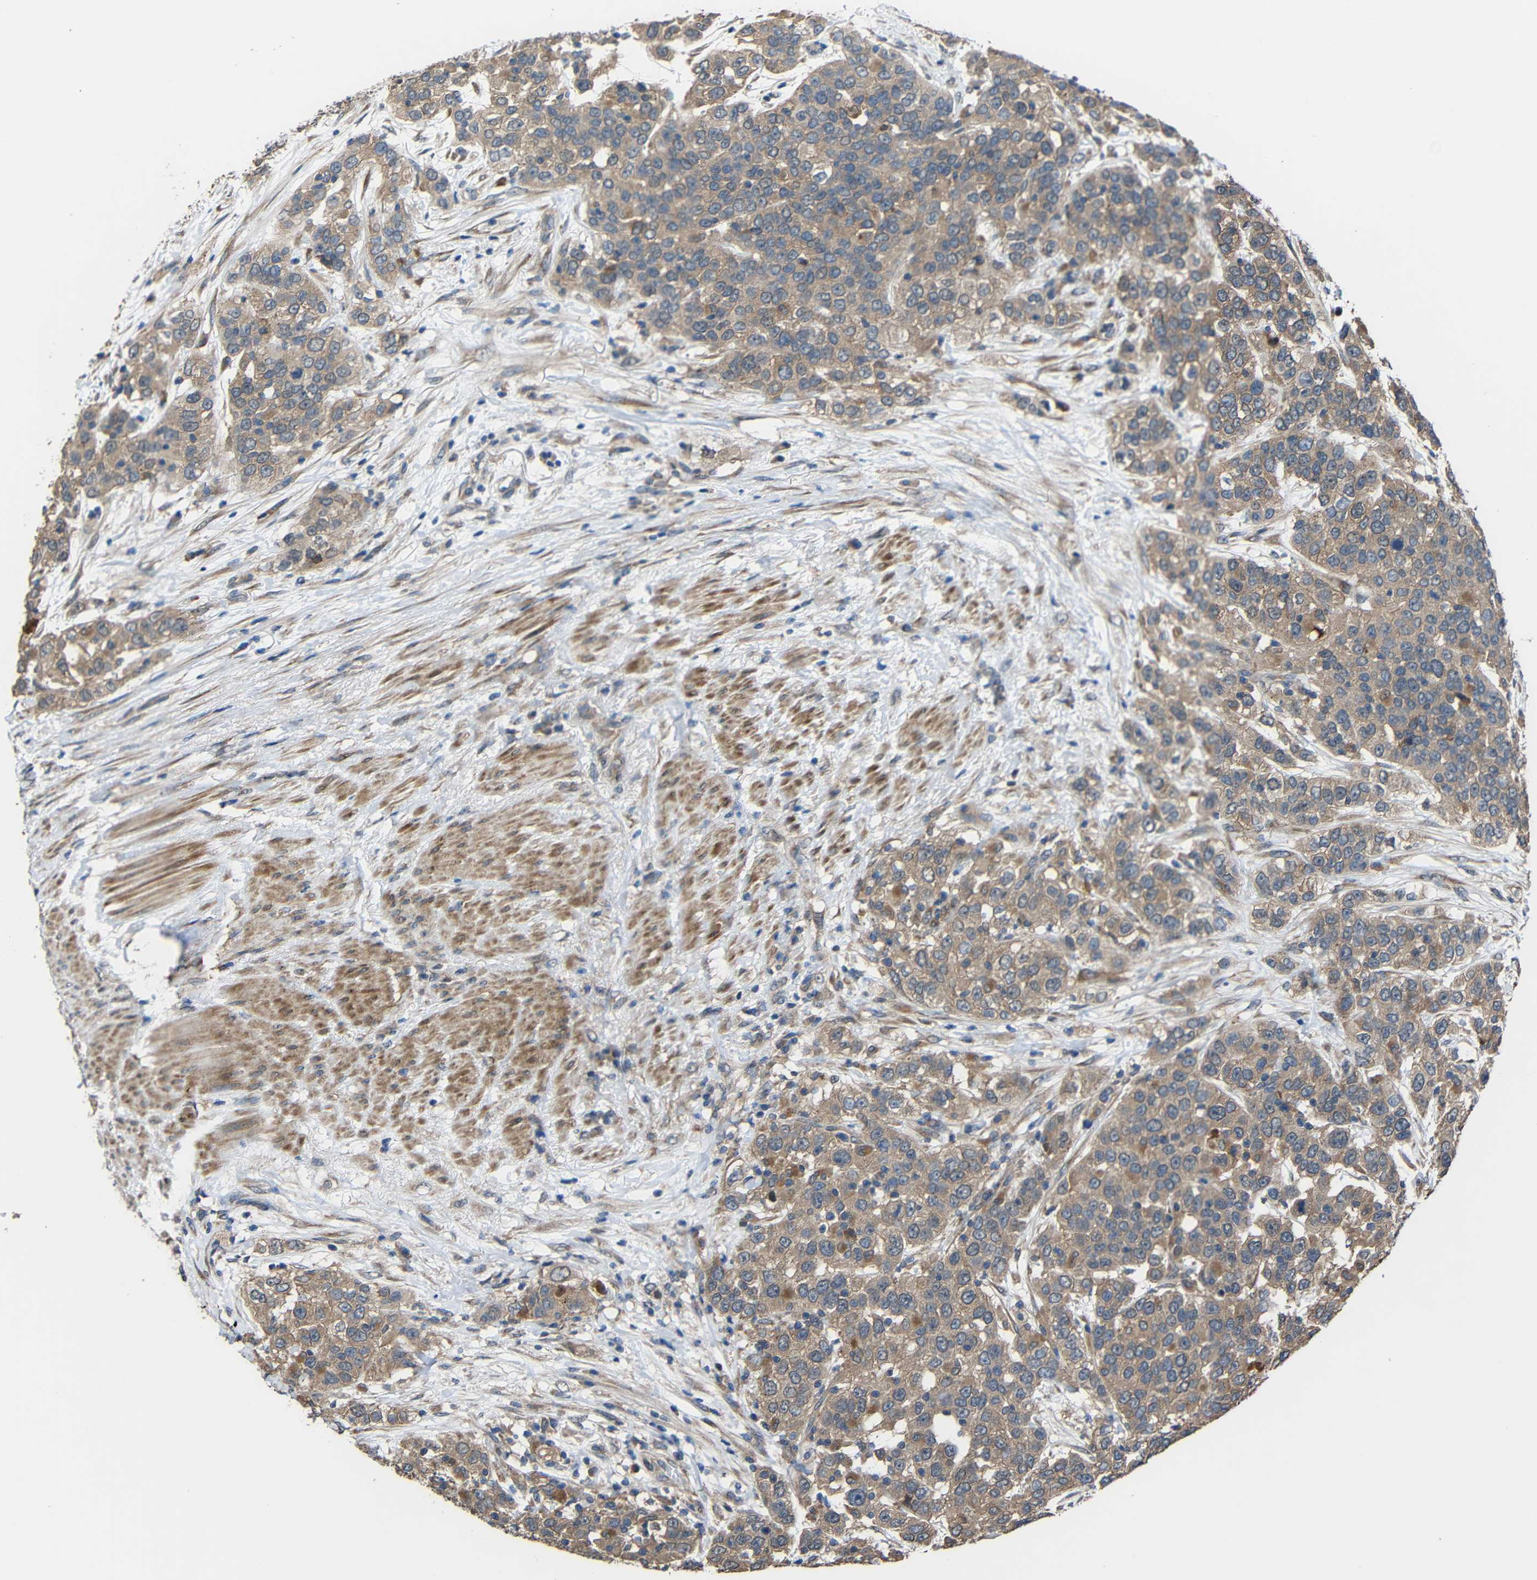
{"staining": {"intensity": "moderate", "quantity": ">75%", "location": "cytoplasmic/membranous"}, "tissue": "urothelial cancer", "cell_type": "Tumor cells", "image_type": "cancer", "snomed": [{"axis": "morphology", "description": "Urothelial carcinoma, High grade"}, {"axis": "topography", "description": "Urinary bladder"}], "caption": "This histopathology image exhibits immunohistochemistry staining of urothelial carcinoma (high-grade), with medium moderate cytoplasmic/membranous positivity in approximately >75% of tumor cells.", "gene": "CHST9", "patient": {"sex": "female", "age": 80}}